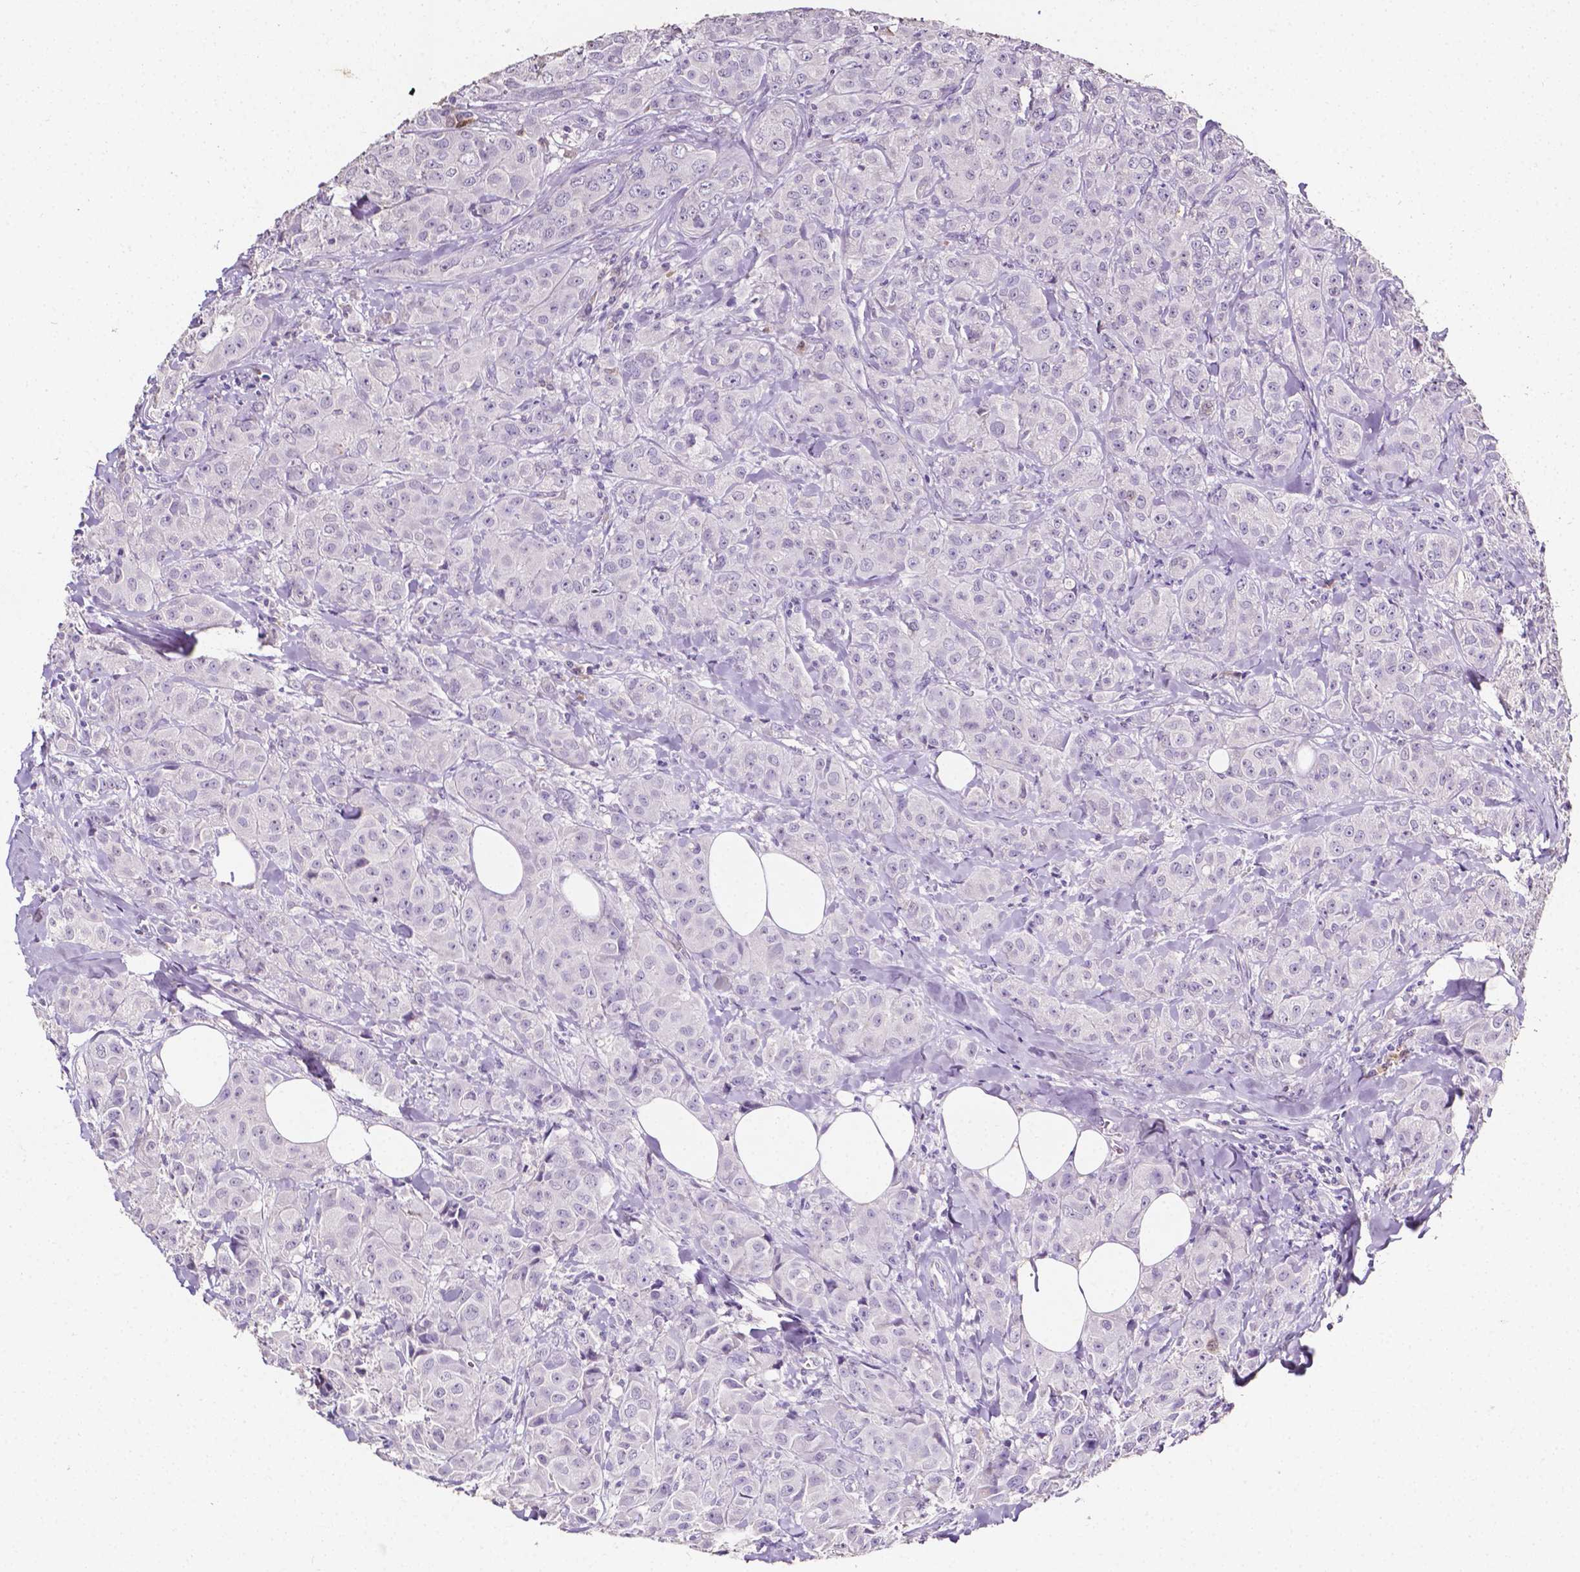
{"staining": {"intensity": "negative", "quantity": "none", "location": "none"}, "tissue": "breast cancer", "cell_type": "Tumor cells", "image_type": "cancer", "snomed": [{"axis": "morphology", "description": "Duct carcinoma"}, {"axis": "topography", "description": "Breast"}], "caption": "This is an immunohistochemistry (IHC) photomicrograph of breast cancer (intraductal carcinoma). There is no expression in tumor cells.", "gene": "PSAT1", "patient": {"sex": "female", "age": 43}}